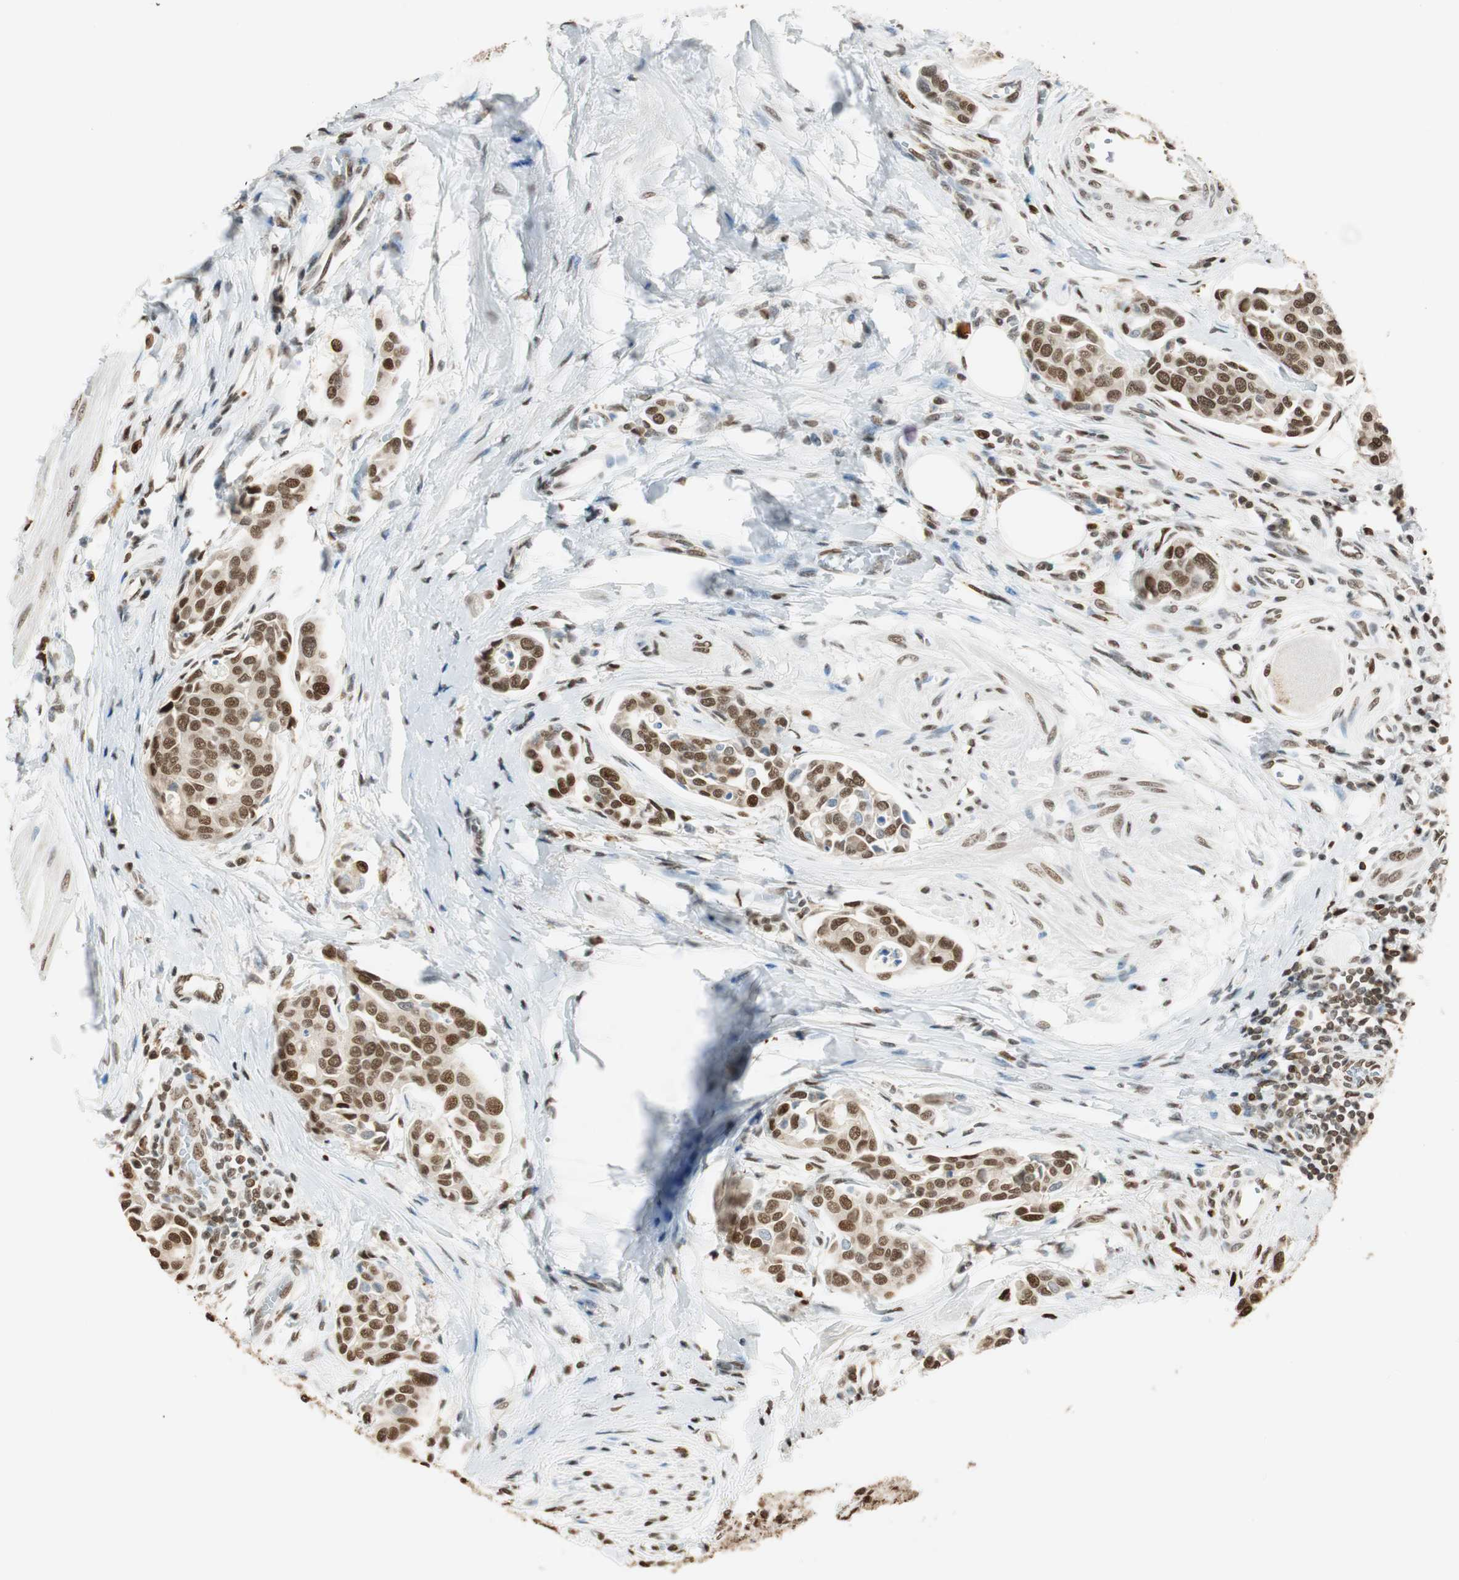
{"staining": {"intensity": "strong", "quantity": ">75%", "location": "cytoplasmic/membranous,nuclear"}, "tissue": "urothelial cancer", "cell_type": "Tumor cells", "image_type": "cancer", "snomed": [{"axis": "morphology", "description": "Urothelial carcinoma, High grade"}, {"axis": "topography", "description": "Urinary bladder"}], "caption": "Strong cytoplasmic/membranous and nuclear expression is identified in about >75% of tumor cells in urothelial cancer. Ihc stains the protein in brown and the nuclei are stained blue.", "gene": "FANCG", "patient": {"sex": "male", "age": 78}}